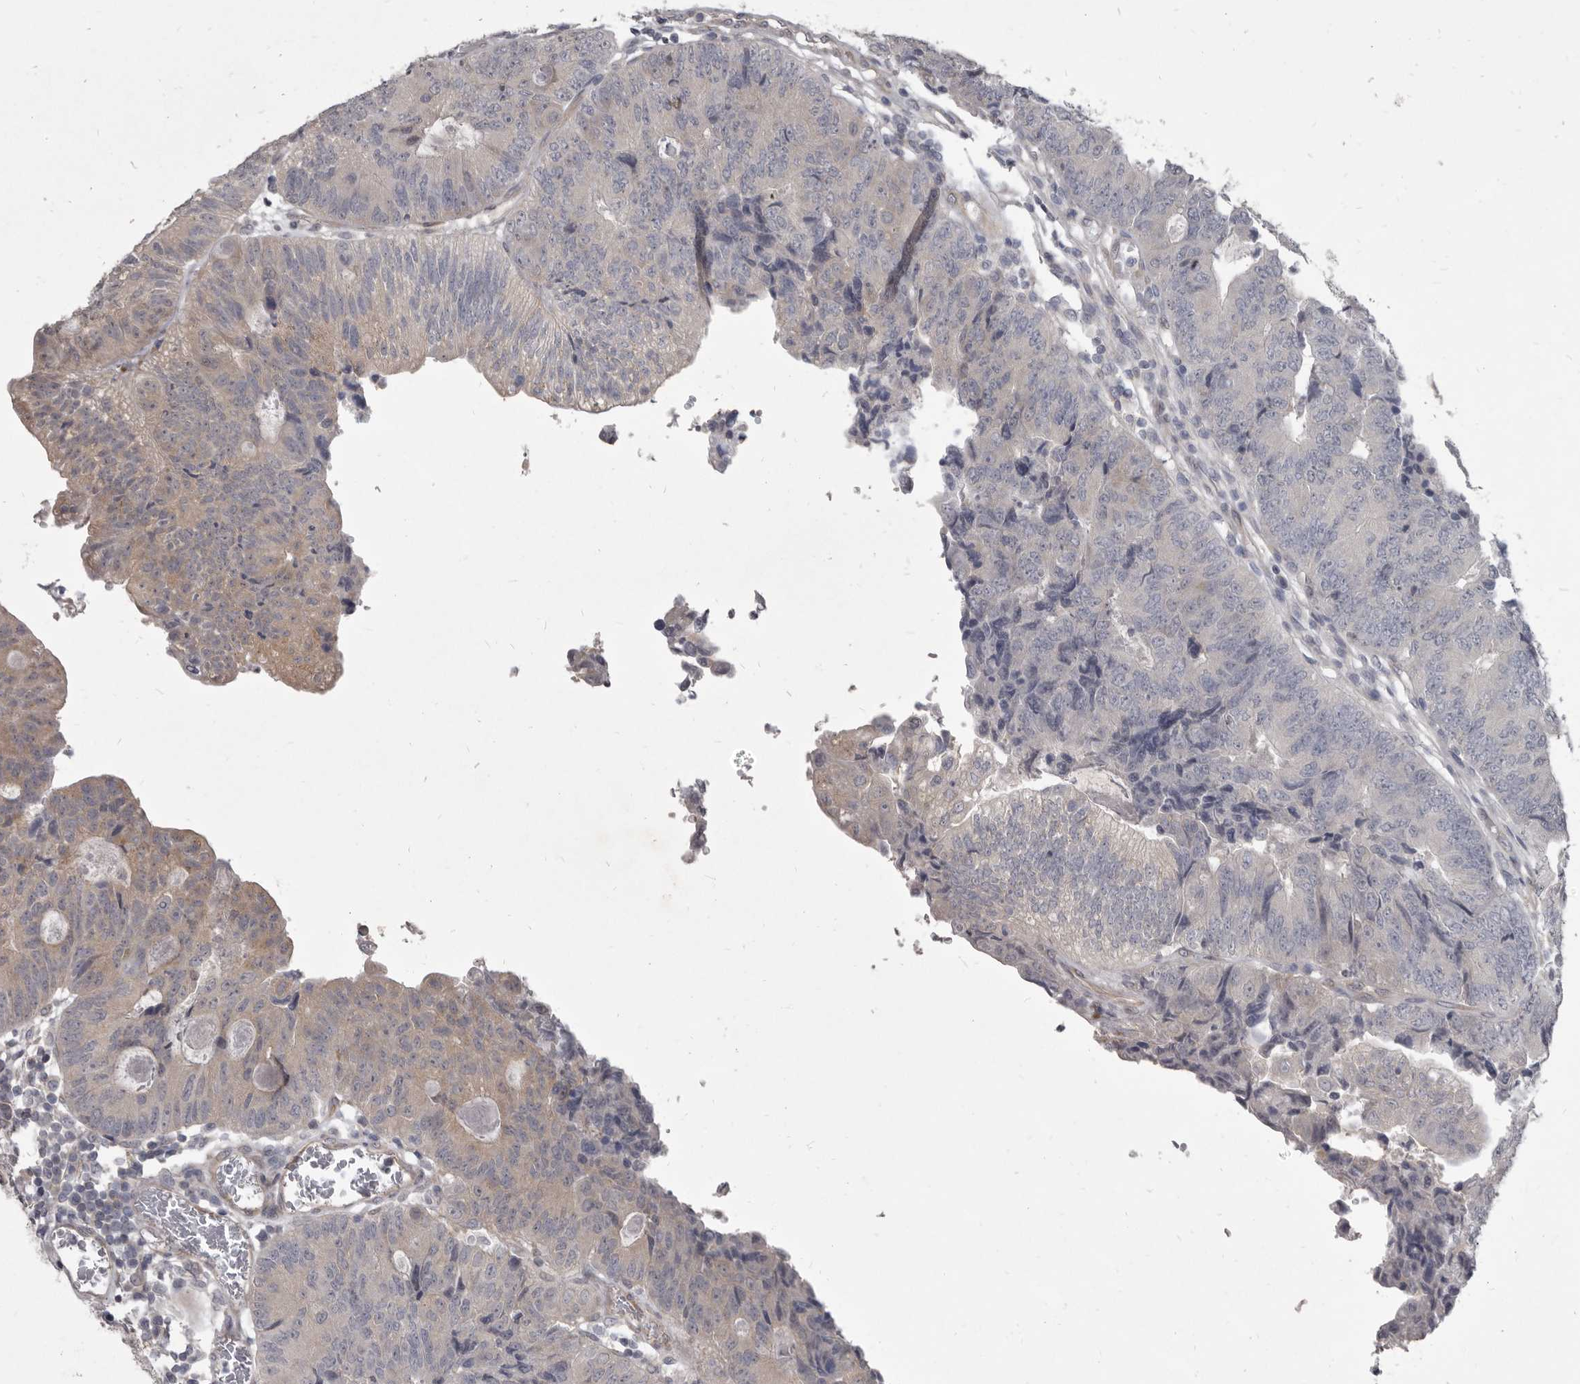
{"staining": {"intensity": "weak", "quantity": "<25%", "location": "cytoplasmic/membranous"}, "tissue": "colorectal cancer", "cell_type": "Tumor cells", "image_type": "cancer", "snomed": [{"axis": "morphology", "description": "Adenocarcinoma, NOS"}, {"axis": "topography", "description": "Colon"}], "caption": "Colorectal cancer stained for a protein using immunohistochemistry demonstrates no expression tumor cells.", "gene": "GSK3B", "patient": {"sex": "female", "age": 67}}